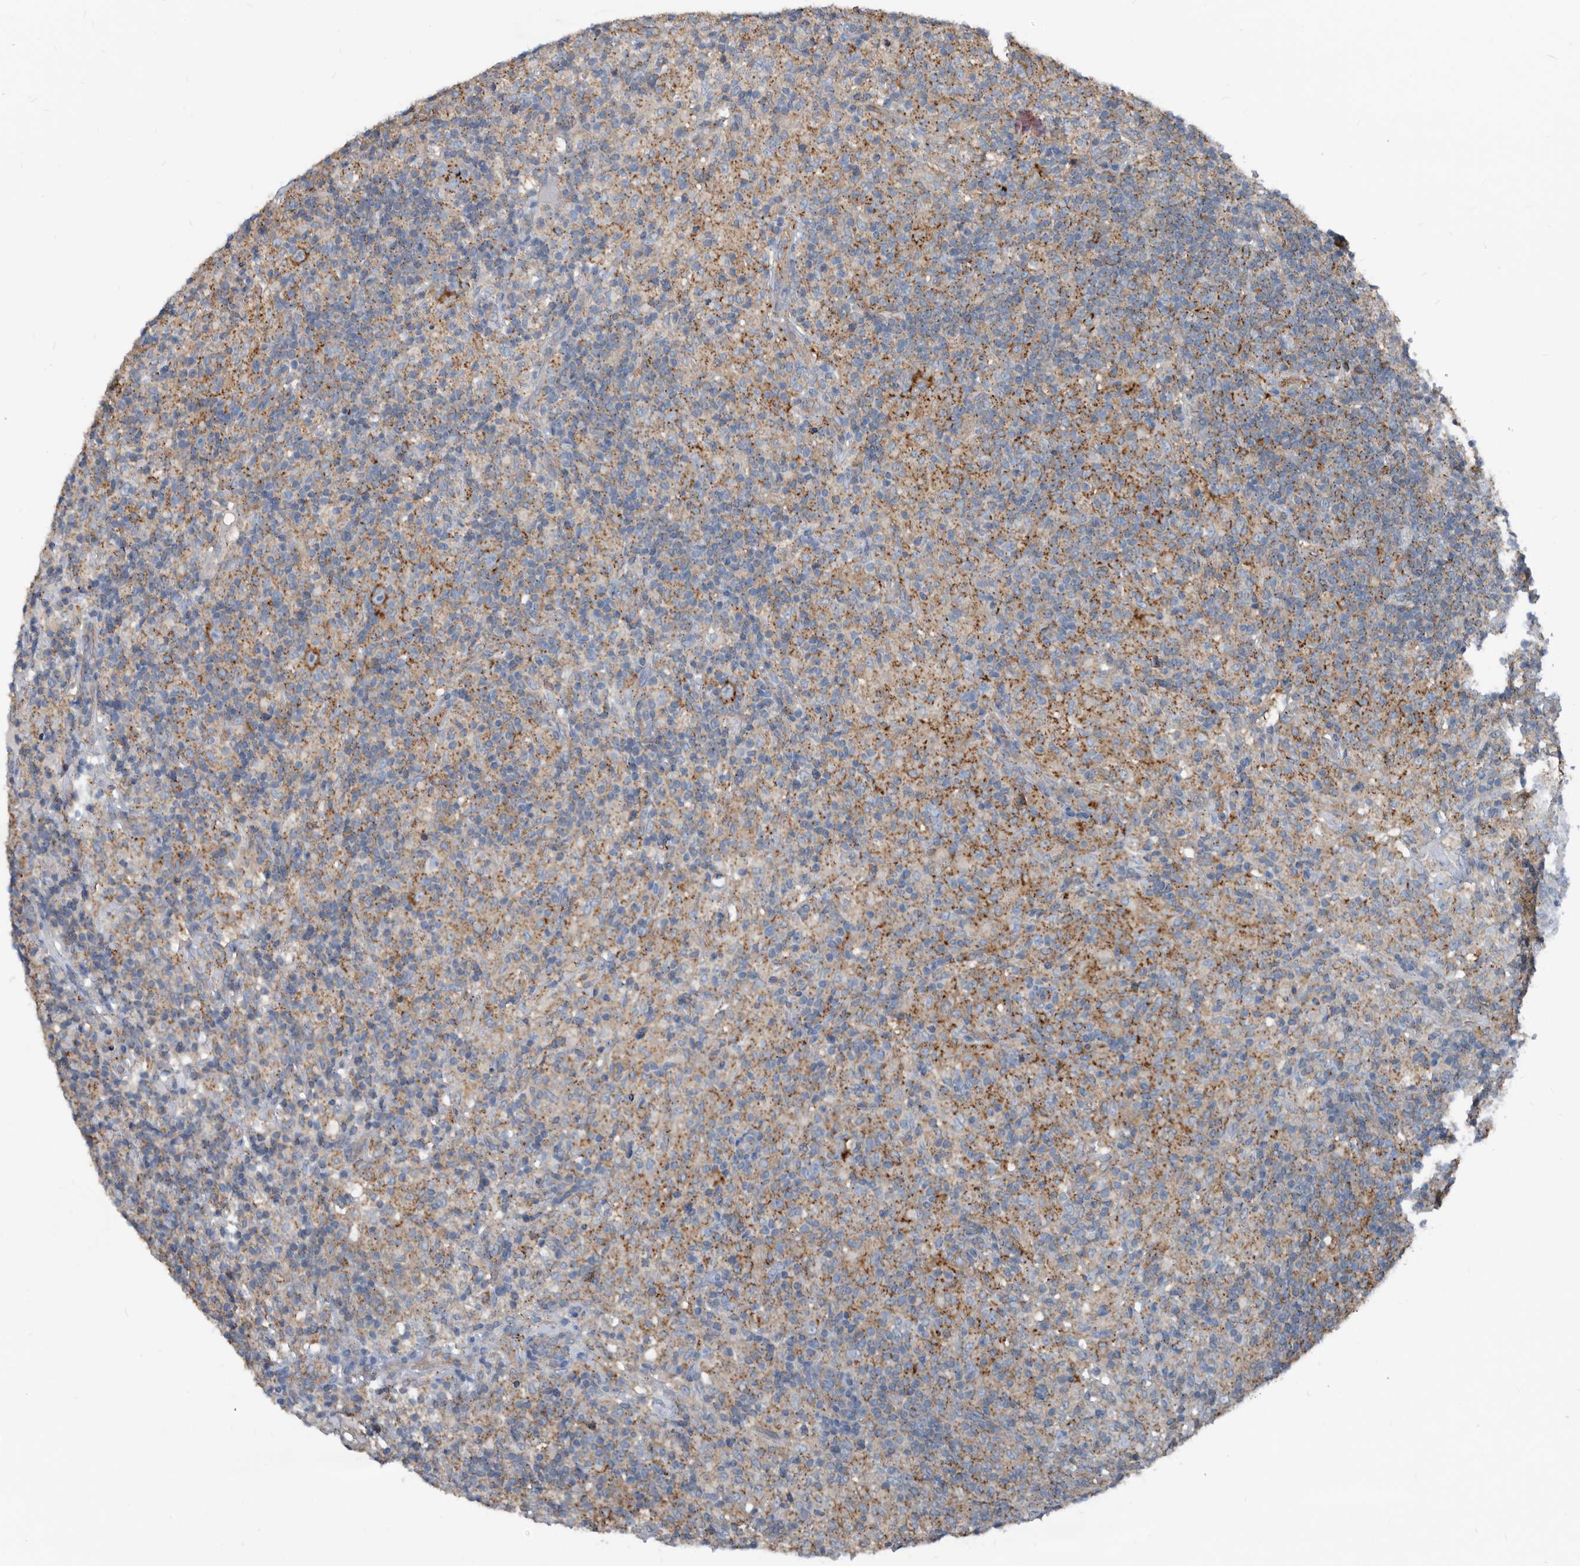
{"staining": {"intensity": "moderate", "quantity": ">75%", "location": "cytoplasmic/membranous"}, "tissue": "lymphoma", "cell_type": "Tumor cells", "image_type": "cancer", "snomed": [{"axis": "morphology", "description": "Hodgkin's disease, NOS"}, {"axis": "topography", "description": "Lymph node"}], "caption": "A brown stain highlights moderate cytoplasmic/membranous staining of a protein in human lymphoma tumor cells. (Brightfield microscopy of DAB IHC at high magnification).", "gene": "AFAP1", "patient": {"sex": "male", "age": 70}}